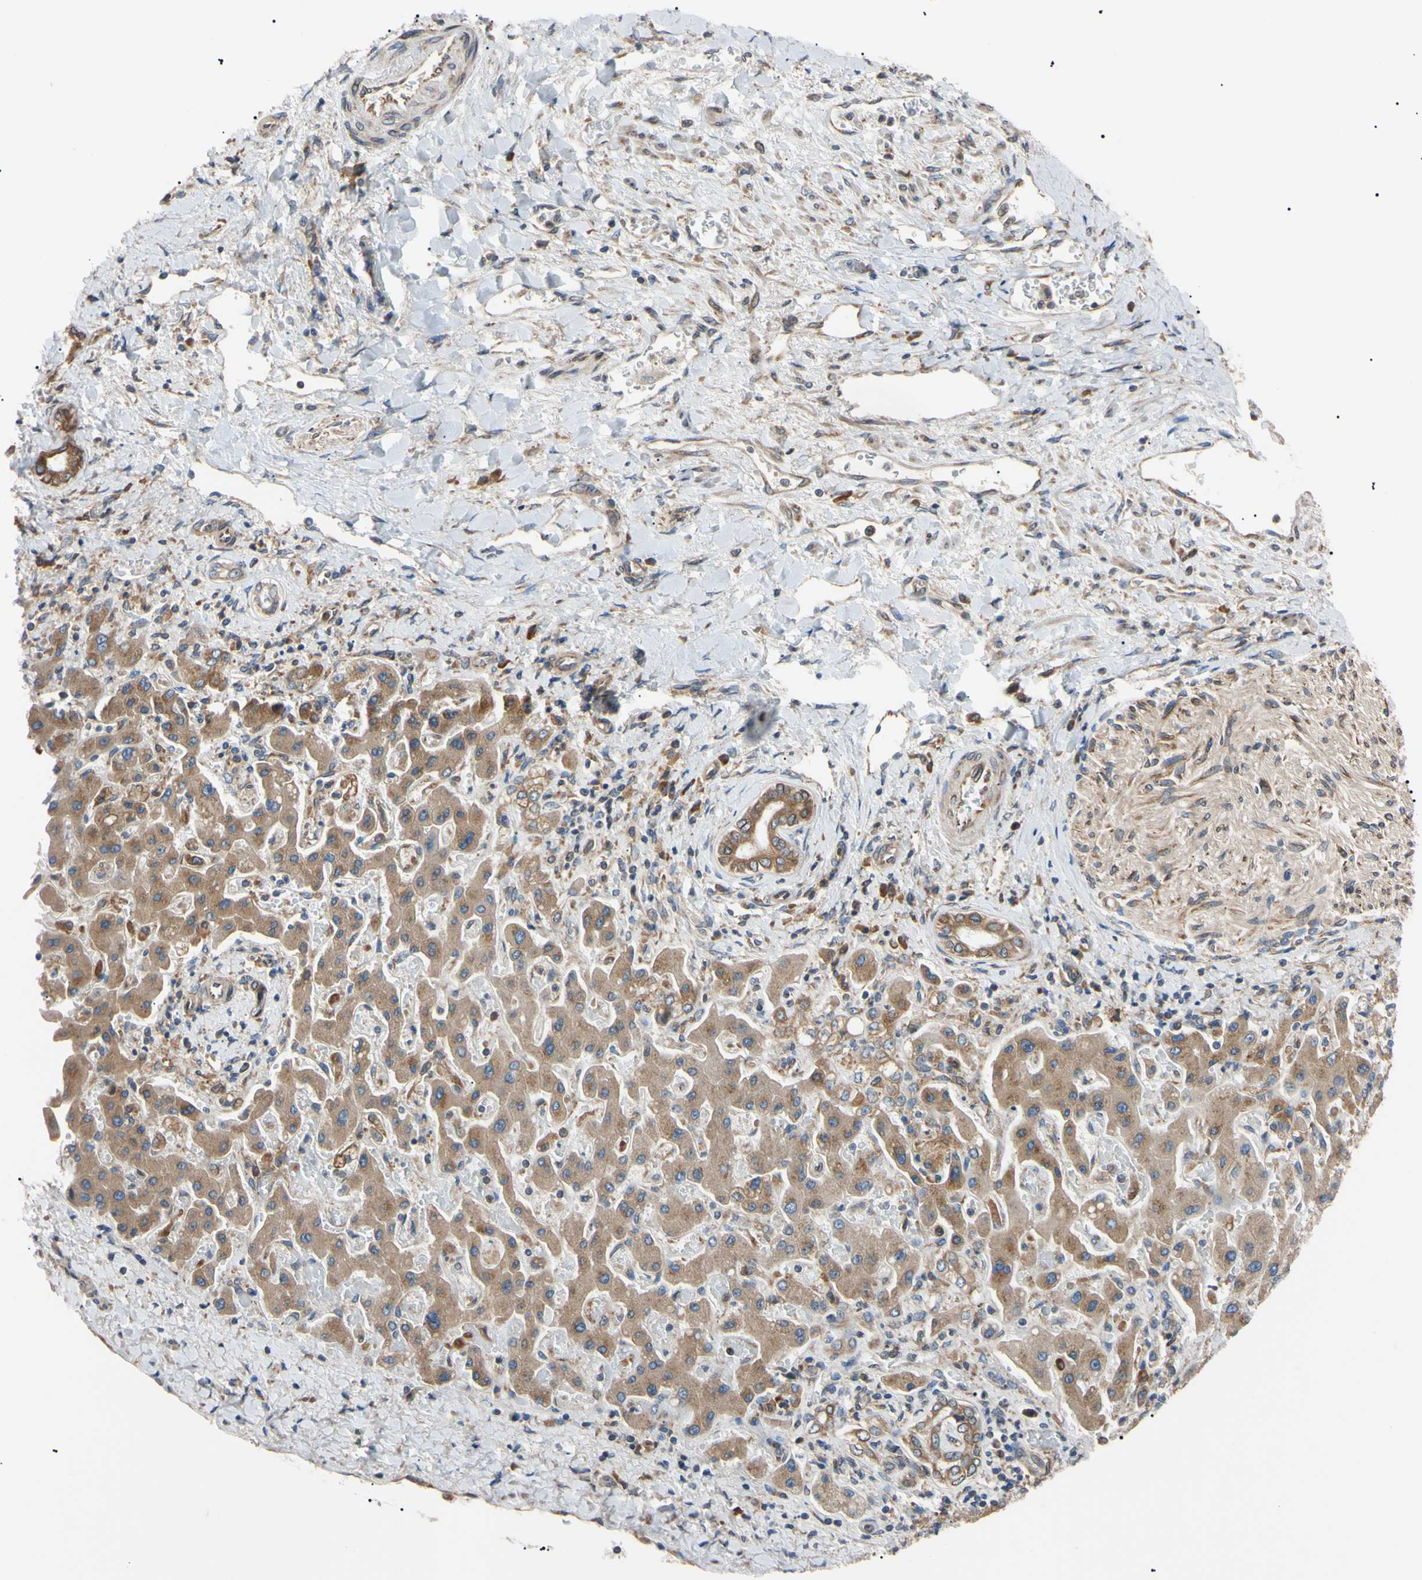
{"staining": {"intensity": "moderate", "quantity": ">75%", "location": "cytoplasmic/membranous"}, "tissue": "liver cancer", "cell_type": "Tumor cells", "image_type": "cancer", "snomed": [{"axis": "morphology", "description": "Cholangiocarcinoma"}, {"axis": "topography", "description": "Liver"}], "caption": "A medium amount of moderate cytoplasmic/membranous expression is present in approximately >75% of tumor cells in liver cholangiocarcinoma tissue.", "gene": "VAPA", "patient": {"sex": "male", "age": 50}}